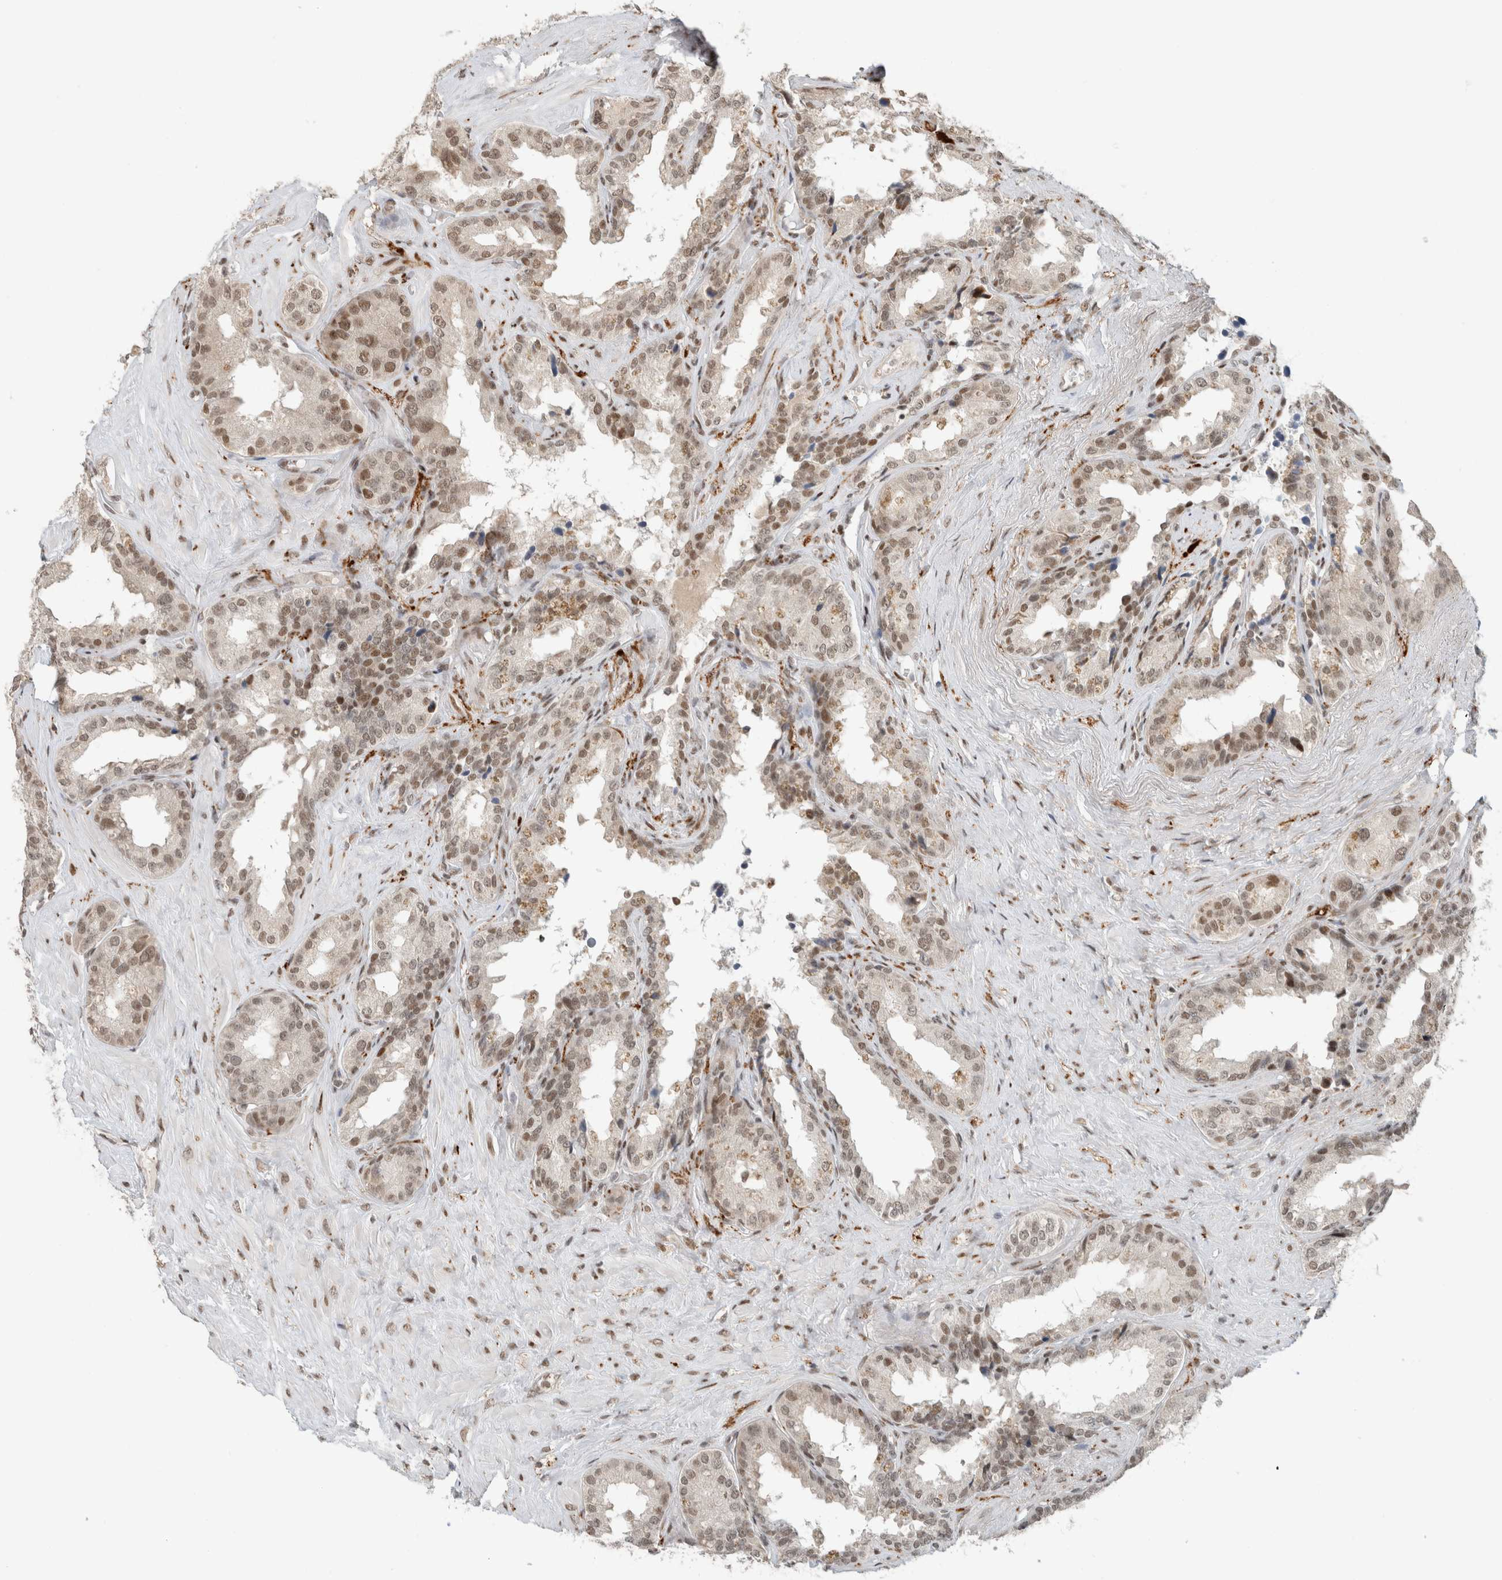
{"staining": {"intensity": "moderate", "quantity": ">75%", "location": "nuclear"}, "tissue": "seminal vesicle", "cell_type": "Glandular cells", "image_type": "normal", "snomed": [{"axis": "morphology", "description": "Normal tissue, NOS"}, {"axis": "topography", "description": "Seminal veicle"}], "caption": "Immunohistochemical staining of unremarkable human seminal vesicle displays moderate nuclear protein staining in about >75% of glandular cells. (DAB (3,3'-diaminobenzidine) = brown stain, brightfield microscopy at high magnification).", "gene": "HNRNPR", "patient": {"sex": "male", "age": 80}}